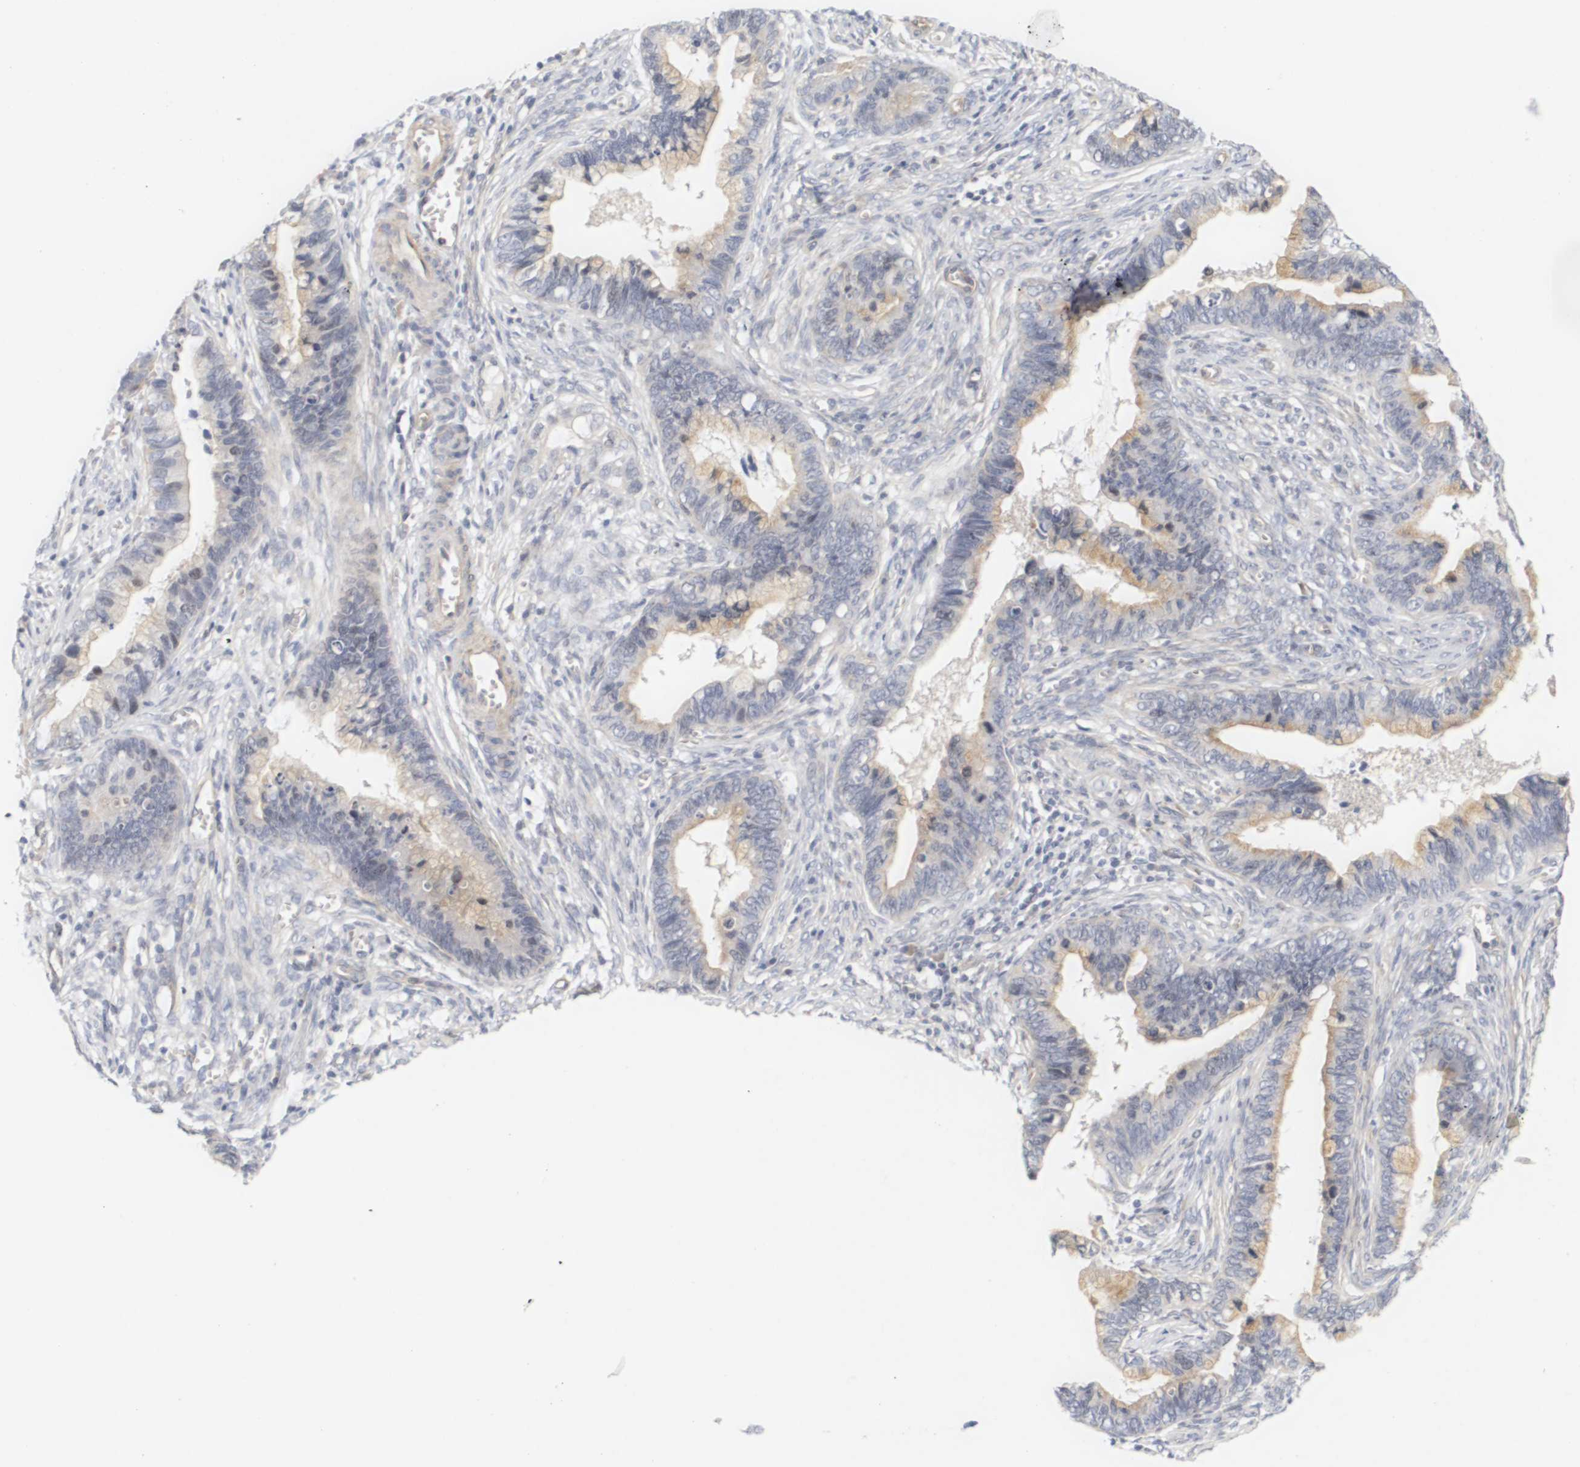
{"staining": {"intensity": "moderate", "quantity": "25%-75%", "location": "cytoplasmic/membranous"}, "tissue": "cervical cancer", "cell_type": "Tumor cells", "image_type": "cancer", "snomed": [{"axis": "morphology", "description": "Adenocarcinoma, NOS"}, {"axis": "topography", "description": "Cervix"}], "caption": "Immunohistochemical staining of human cervical adenocarcinoma displays moderate cytoplasmic/membranous protein staining in about 25%-75% of tumor cells.", "gene": "CYB561", "patient": {"sex": "female", "age": 44}}